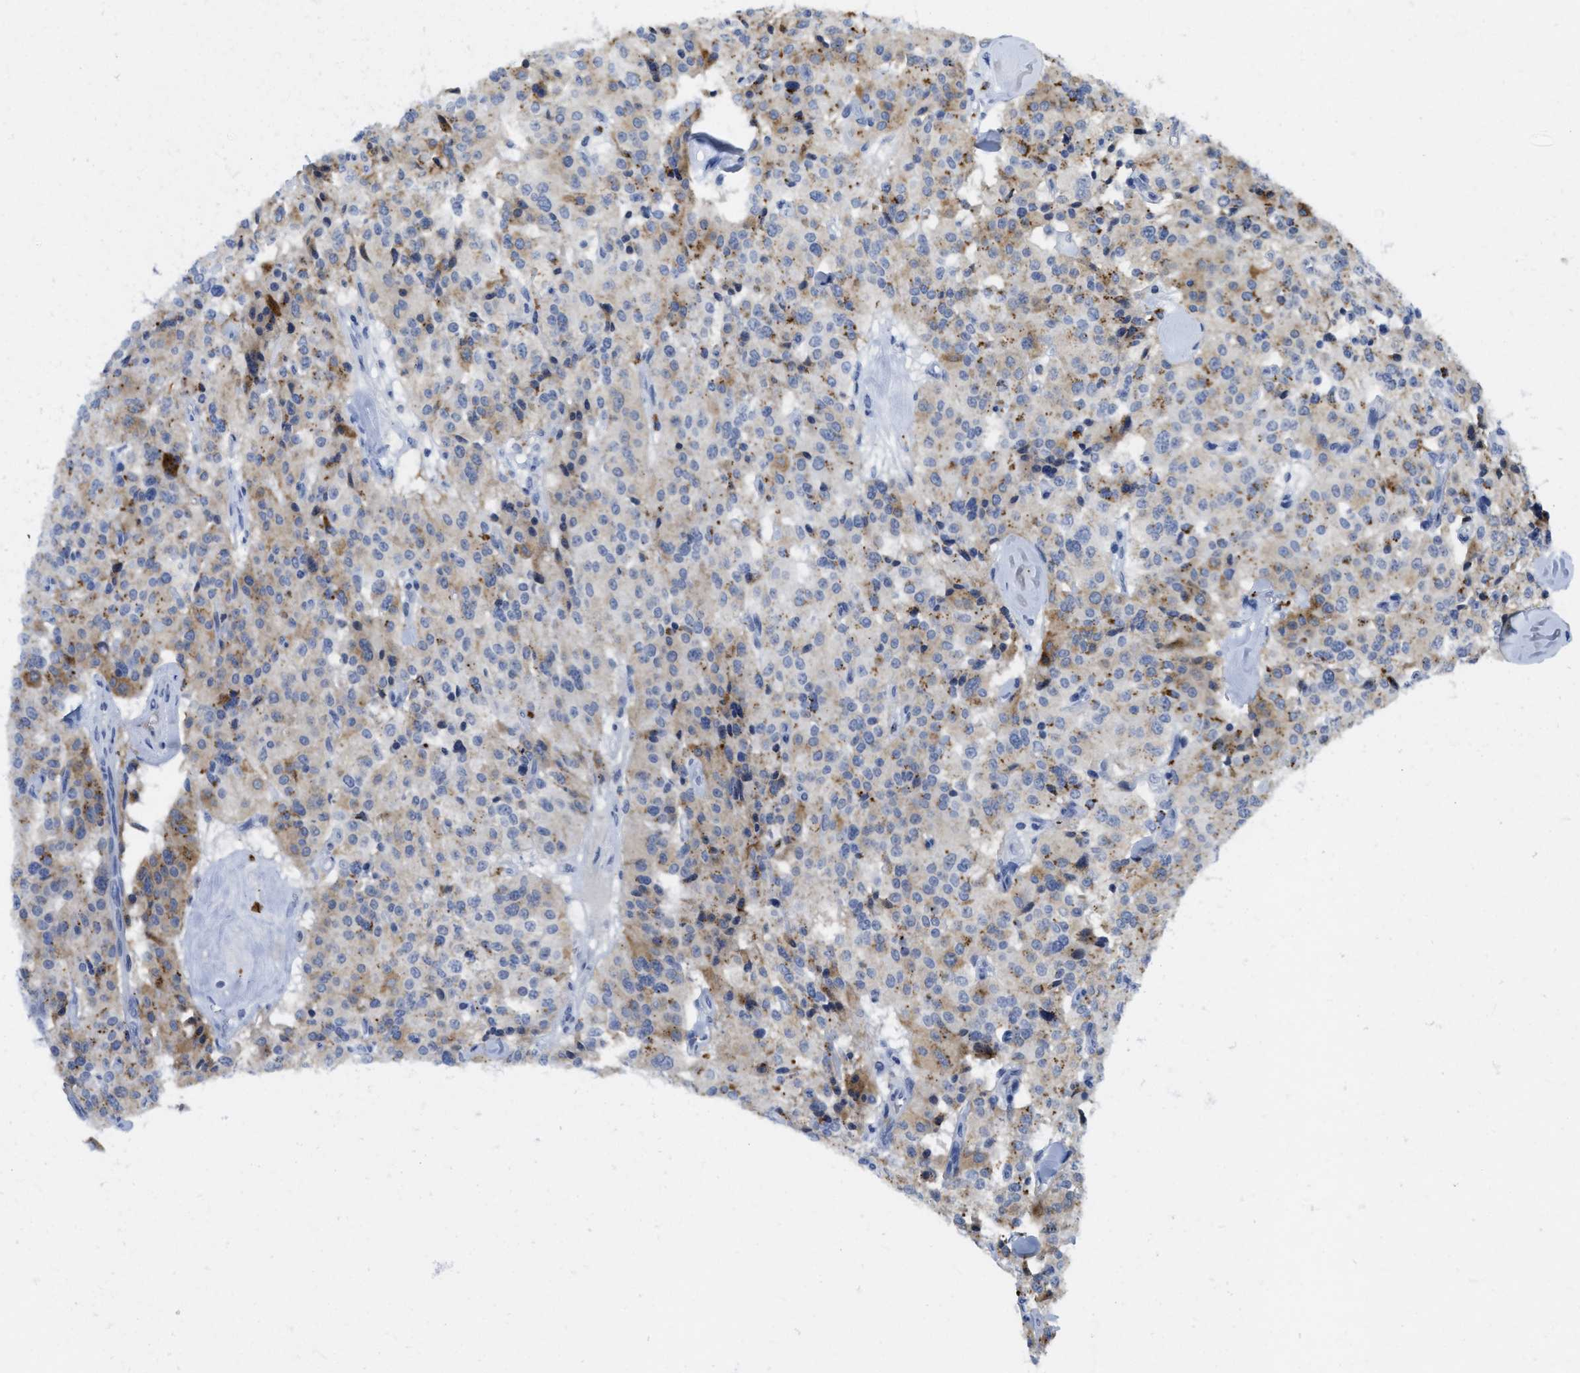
{"staining": {"intensity": "moderate", "quantity": "<25%", "location": "cytoplasmic/membranous"}, "tissue": "carcinoid", "cell_type": "Tumor cells", "image_type": "cancer", "snomed": [{"axis": "morphology", "description": "Carcinoid, malignant, NOS"}, {"axis": "topography", "description": "Lung"}], "caption": "This is an image of IHC staining of carcinoid, which shows moderate positivity in the cytoplasmic/membranous of tumor cells.", "gene": "WDR4", "patient": {"sex": "male", "age": 30}}